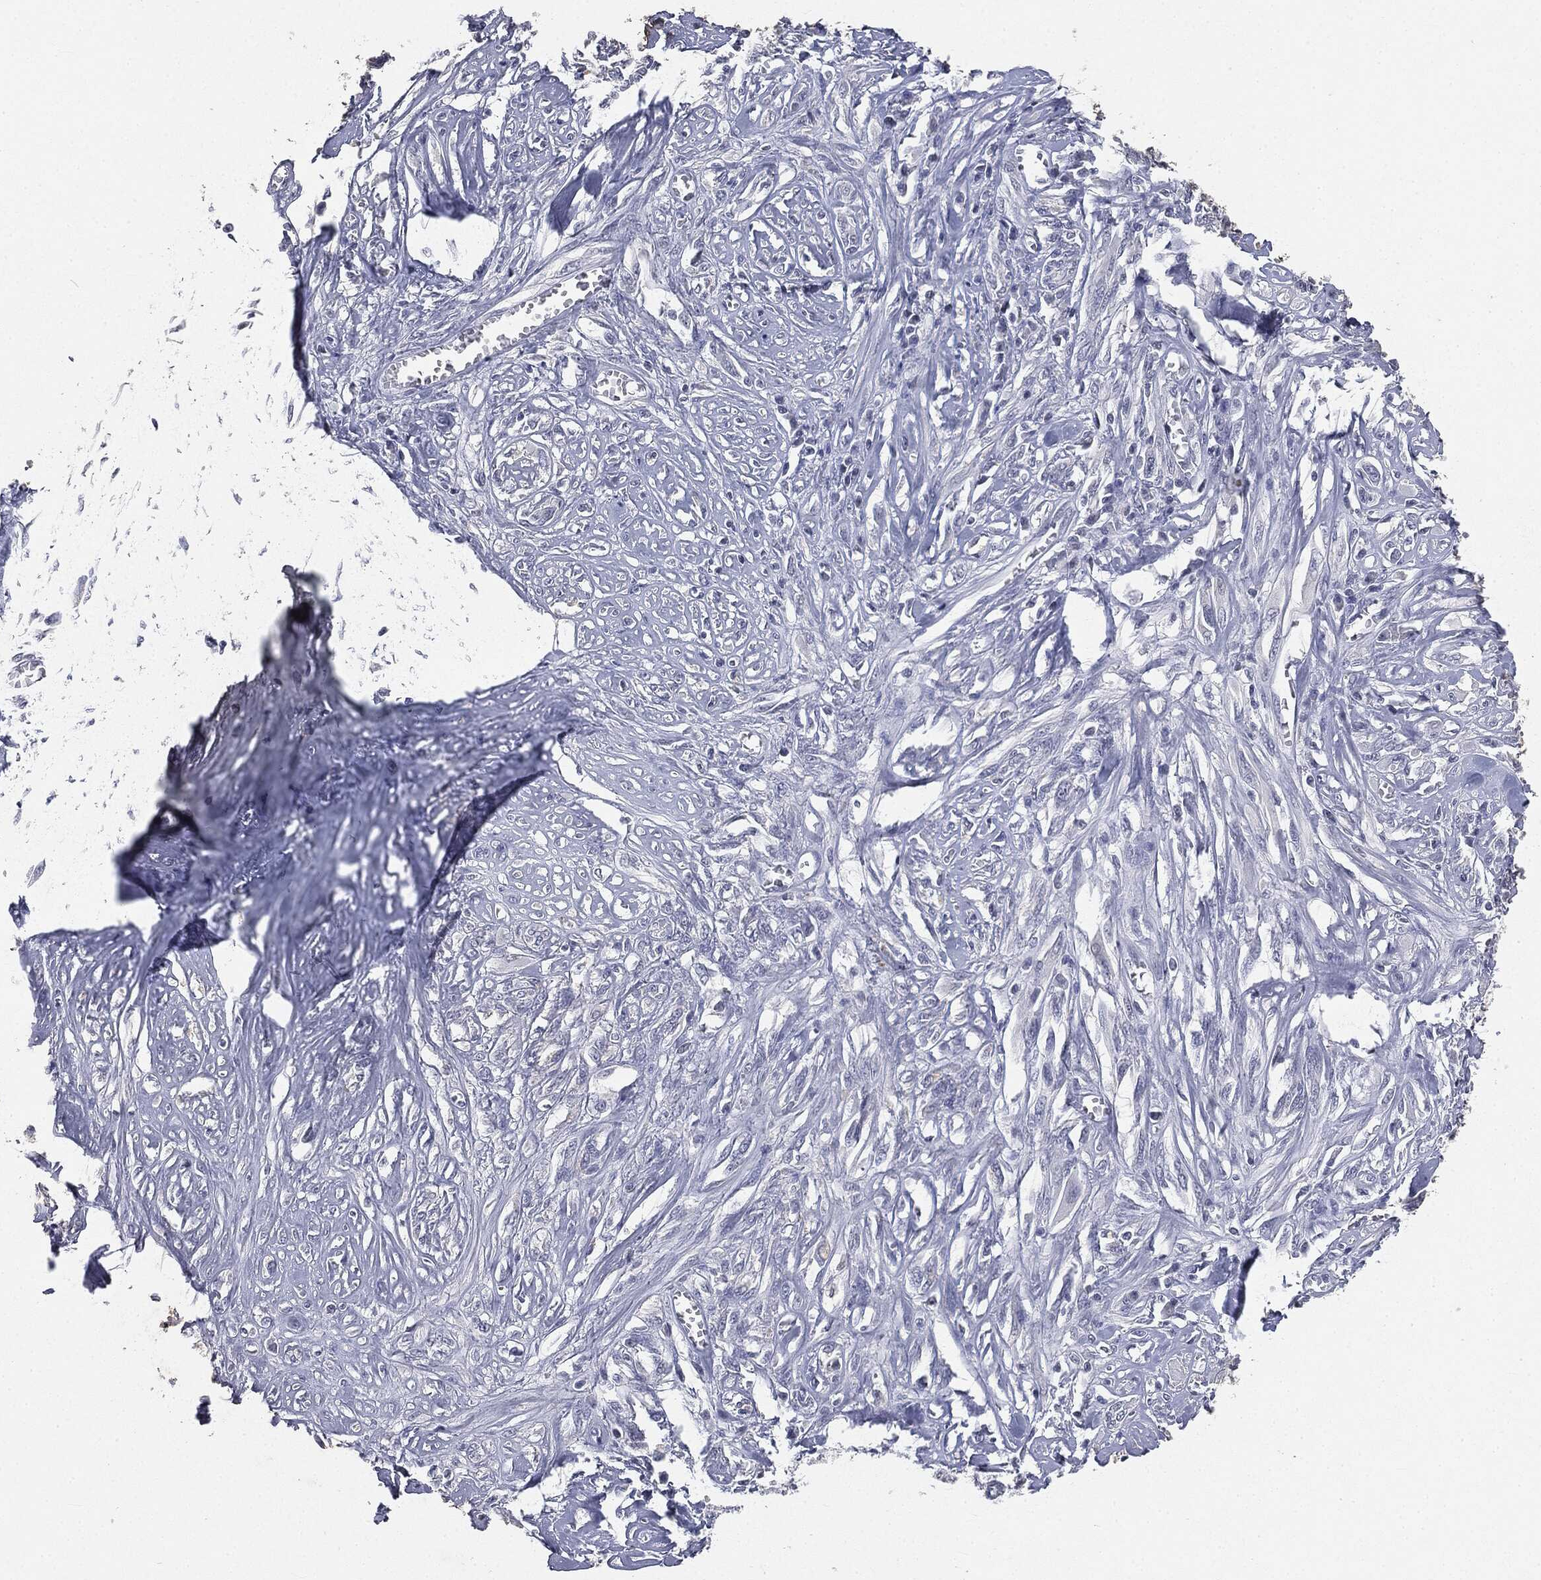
{"staining": {"intensity": "negative", "quantity": "none", "location": "none"}, "tissue": "melanoma", "cell_type": "Tumor cells", "image_type": "cancer", "snomed": [{"axis": "morphology", "description": "Malignant melanoma, NOS"}, {"axis": "topography", "description": "Skin"}], "caption": "IHC of human malignant melanoma displays no positivity in tumor cells. (DAB (3,3'-diaminobenzidine) immunohistochemistry with hematoxylin counter stain).", "gene": "SLC2A2", "patient": {"sex": "female", "age": 91}}